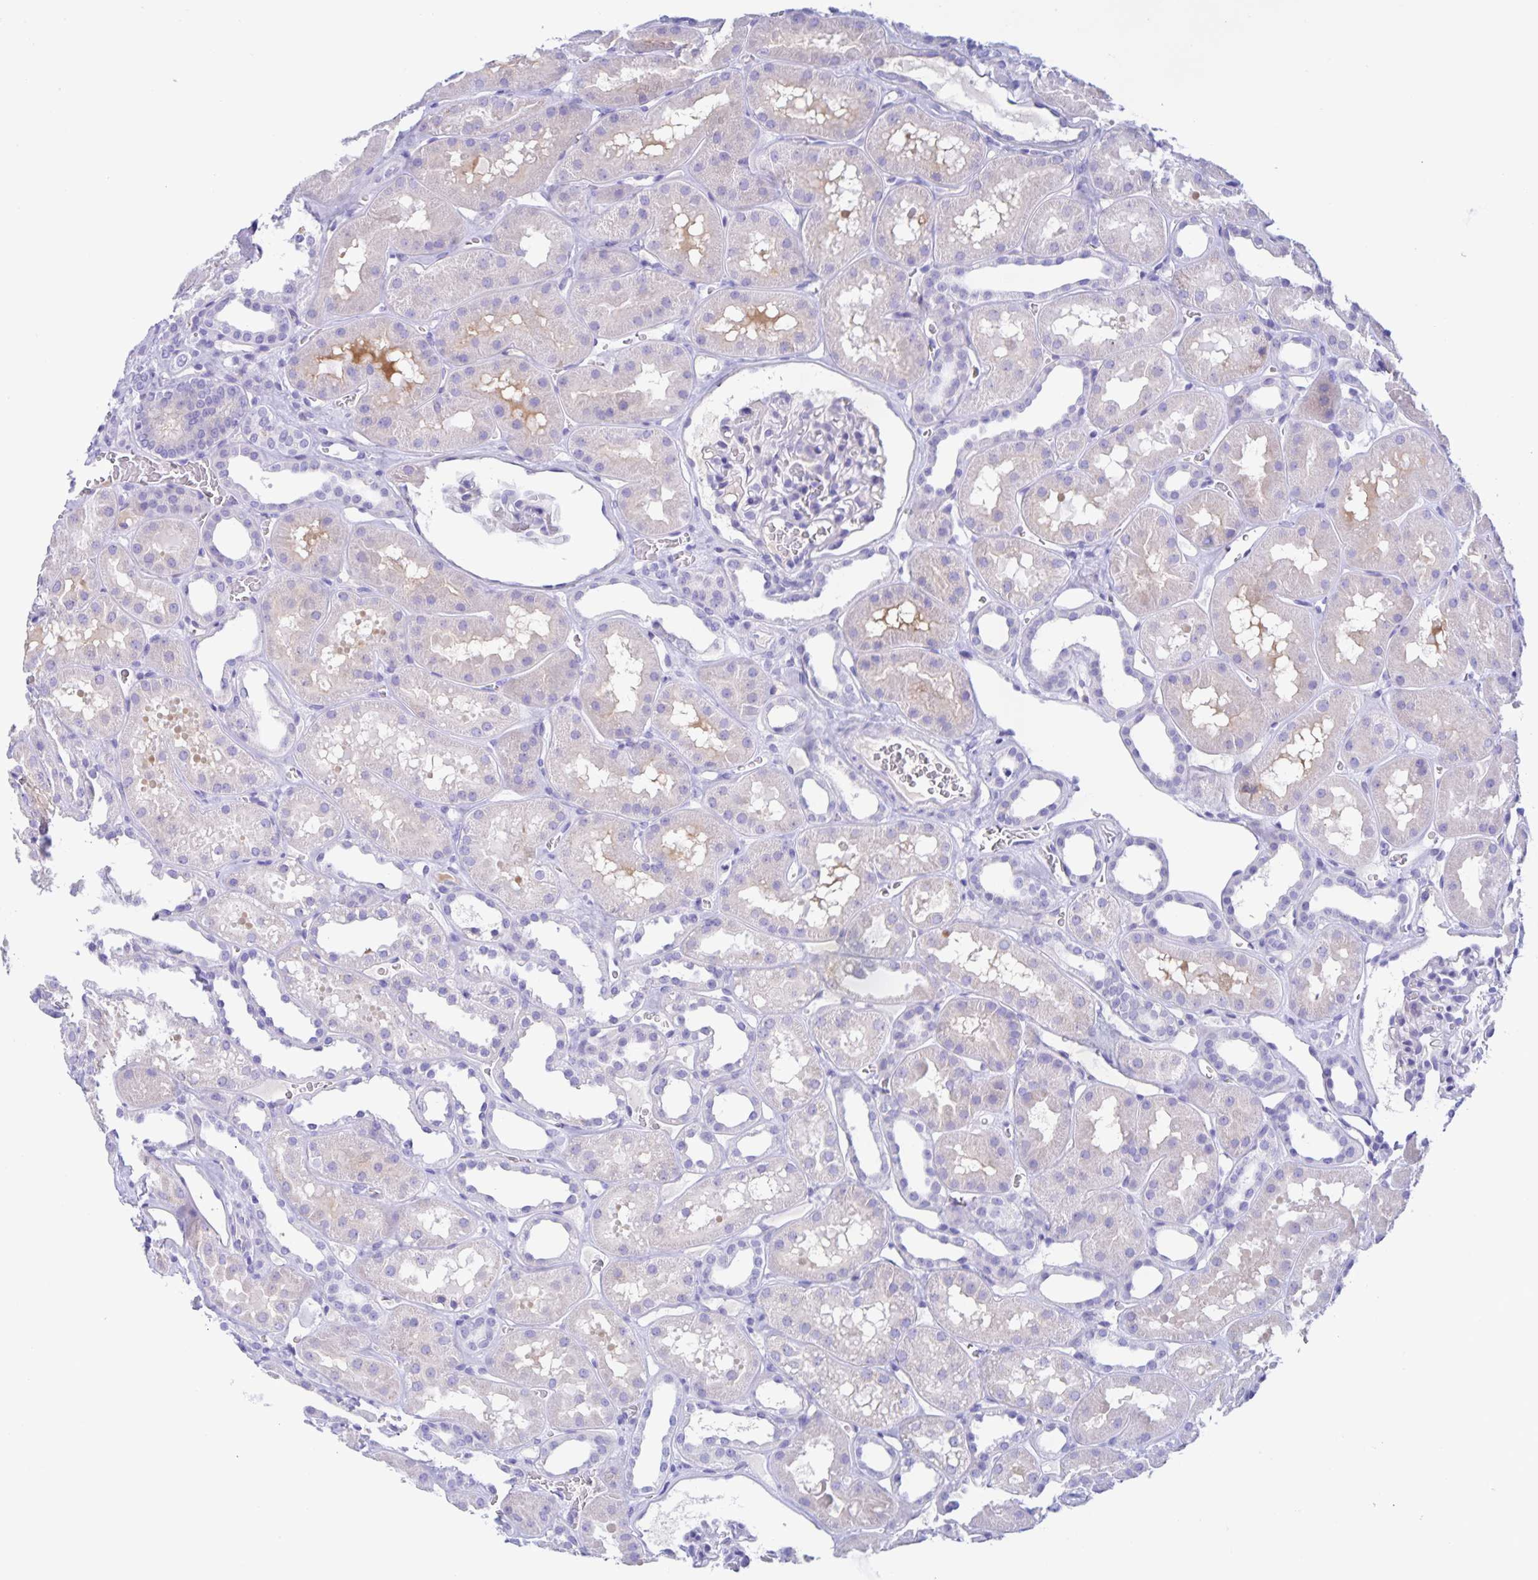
{"staining": {"intensity": "negative", "quantity": "none", "location": "none"}, "tissue": "kidney", "cell_type": "Cells in glomeruli", "image_type": "normal", "snomed": [{"axis": "morphology", "description": "Normal tissue, NOS"}, {"axis": "topography", "description": "Kidney"}], "caption": "The immunohistochemistry micrograph has no significant staining in cells in glomeruli of kidney. (Immunohistochemistry (ihc), brightfield microscopy, high magnification).", "gene": "CATSPER4", "patient": {"sex": "female", "age": 41}}